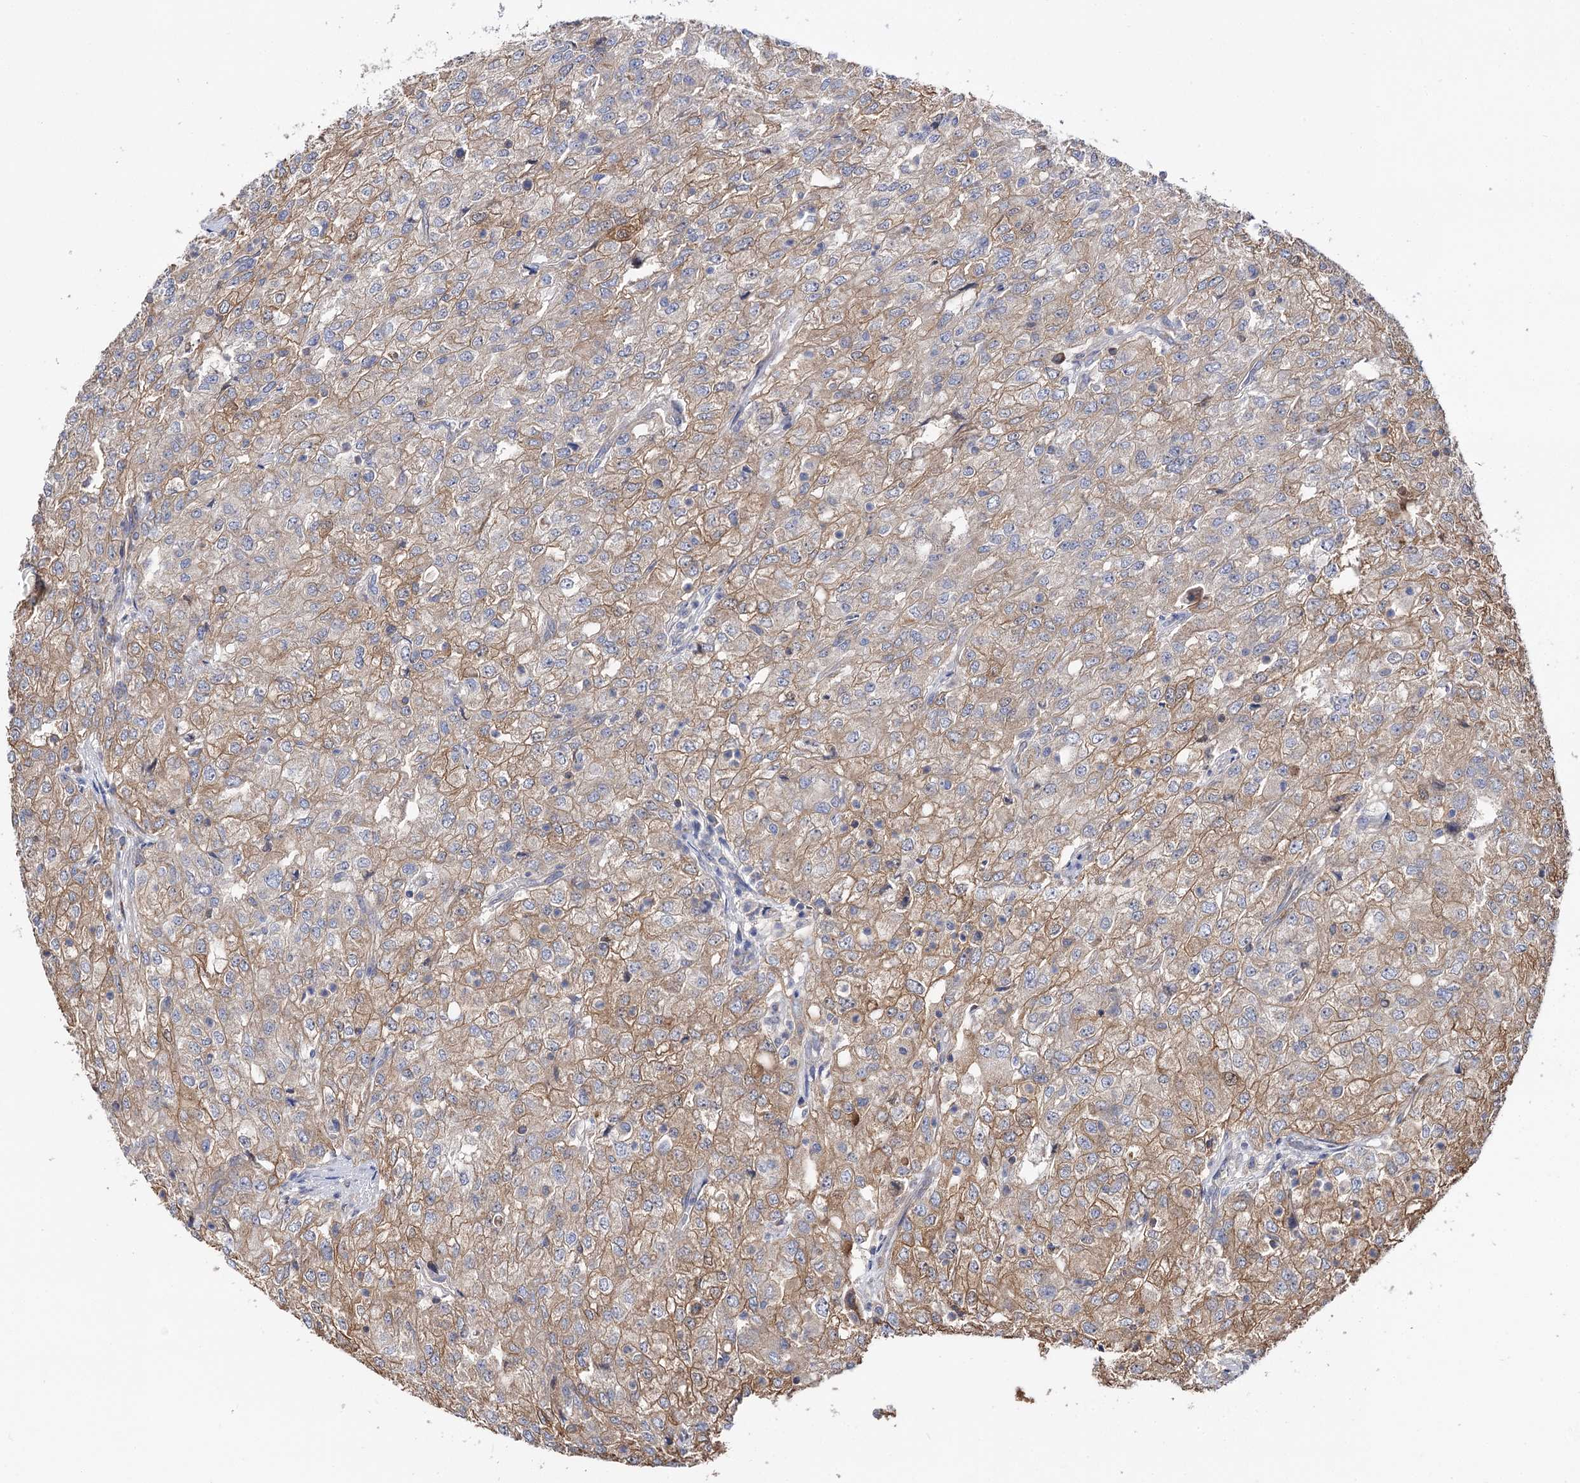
{"staining": {"intensity": "weak", "quantity": "25%-75%", "location": "cytoplasmic/membranous"}, "tissue": "renal cancer", "cell_type": "Tumor cells", "image_type": "cancer", "snomed": [{"axis": "morphology", "description": "Adenocarcinoma, NOS"}, {"axis": "topography", "description": "Kidney"}], "caption": "Renal cancer stained with immunohistochemistry (IHC) displays weak cytoplasmic/membranous expression in approximately 25%-75% of tumor cells. (DAB IHC, brown staining for protein, blue staining for nuclei).", "gene": "IDI1", "patient": {"sex": "female", "age": 54}}